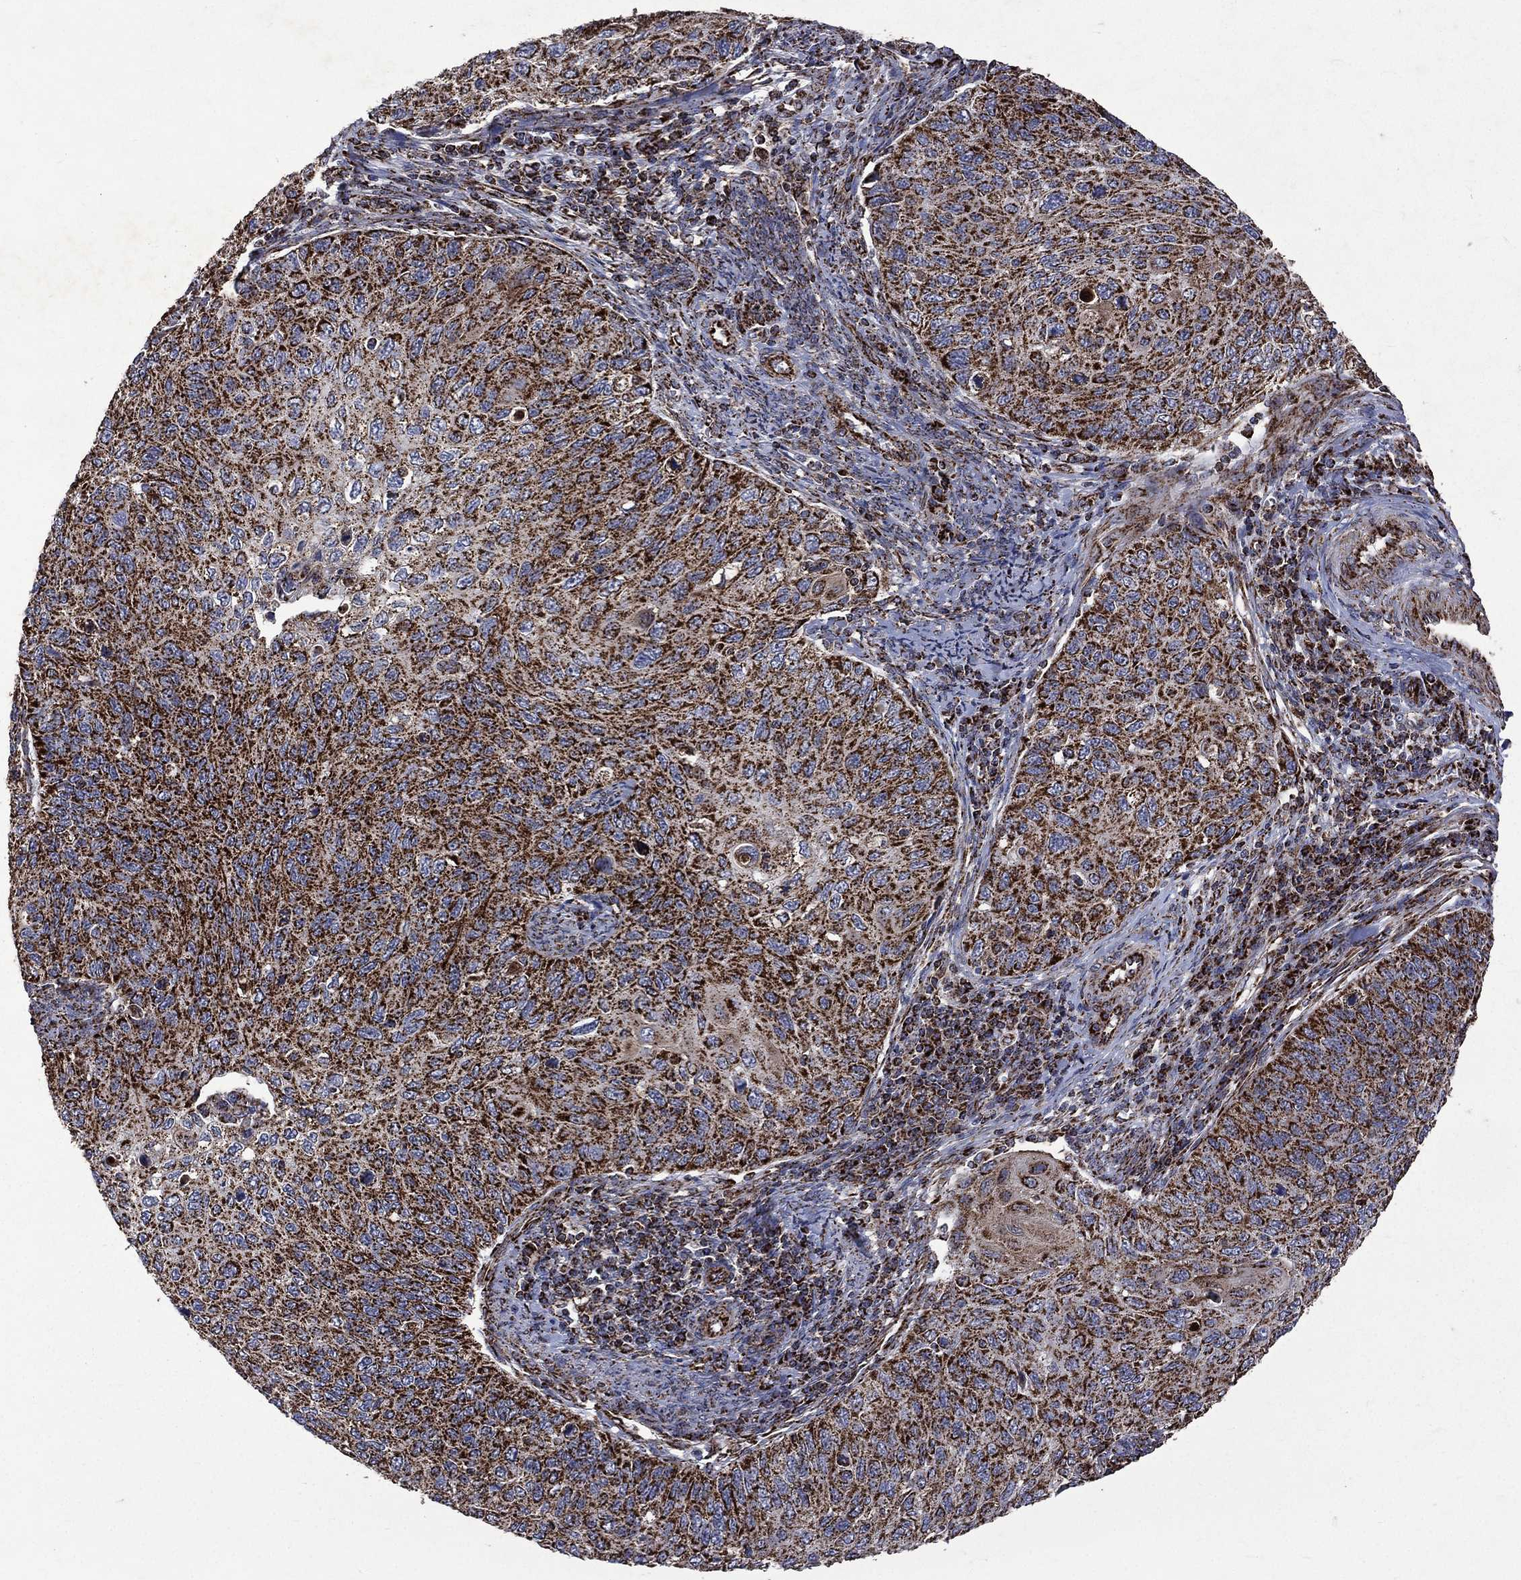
{"staining": {"intensity": "strong", "quantity": ">75%", "location": "cytoplasmic/membranous"}, "tissue": "cervical cancer", "cell_type": "Tumor cells", "image_type": "cancer", "snomed": [{"axis": "morphology", "description": "Squamous cell carcinoma, NOS"}, {"axis": "topography", "description": "Cervix"}], "caption": "This is an image of immunohistochemistry (IHC) staining of cervical cancer, which shows strong staining in the cytoplasmic/membranous of tumor cells.", "gene": "GOT2", "patient": {"sex": "female", "age": 70}}